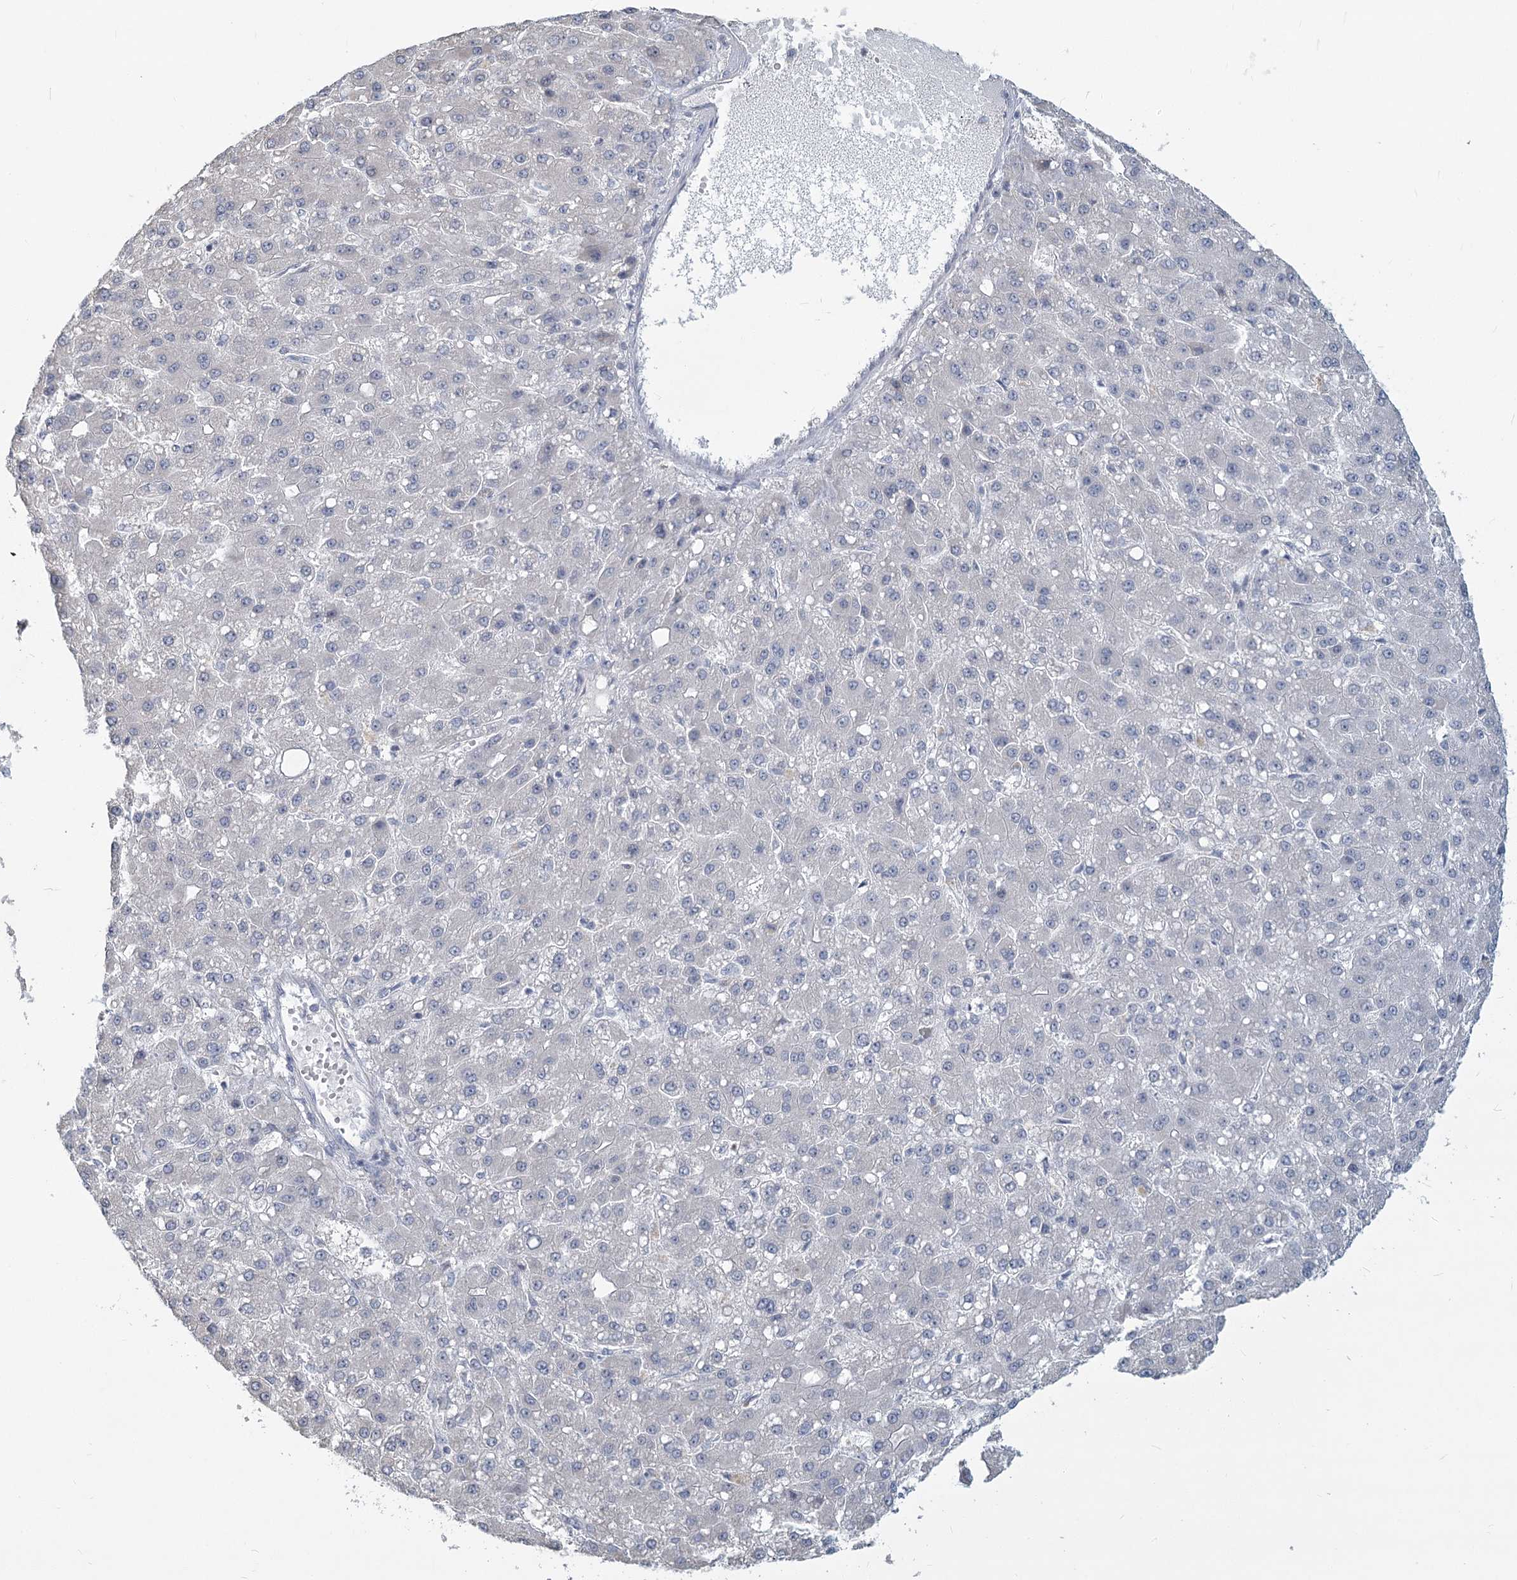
{"staining": {"intensity": "negative", "quantity": "none", "location": "none"}, "tissue": "liver cancer", "cell_type": "Tumor cells", "image_type": "cancer", "snomed": [{"axis": "morphology", "description": "Carcinoma, Hepatocellular, NOS"}, {"axis": "topography", "description": "Liver"}], "caption": "Hepatocellular carcinoma (liver) was stained to show a protein in brown. There is no significant expression in tumor cells.", "gene": "SLC9A3", "patient": {"sex": "male", "age": 67}}